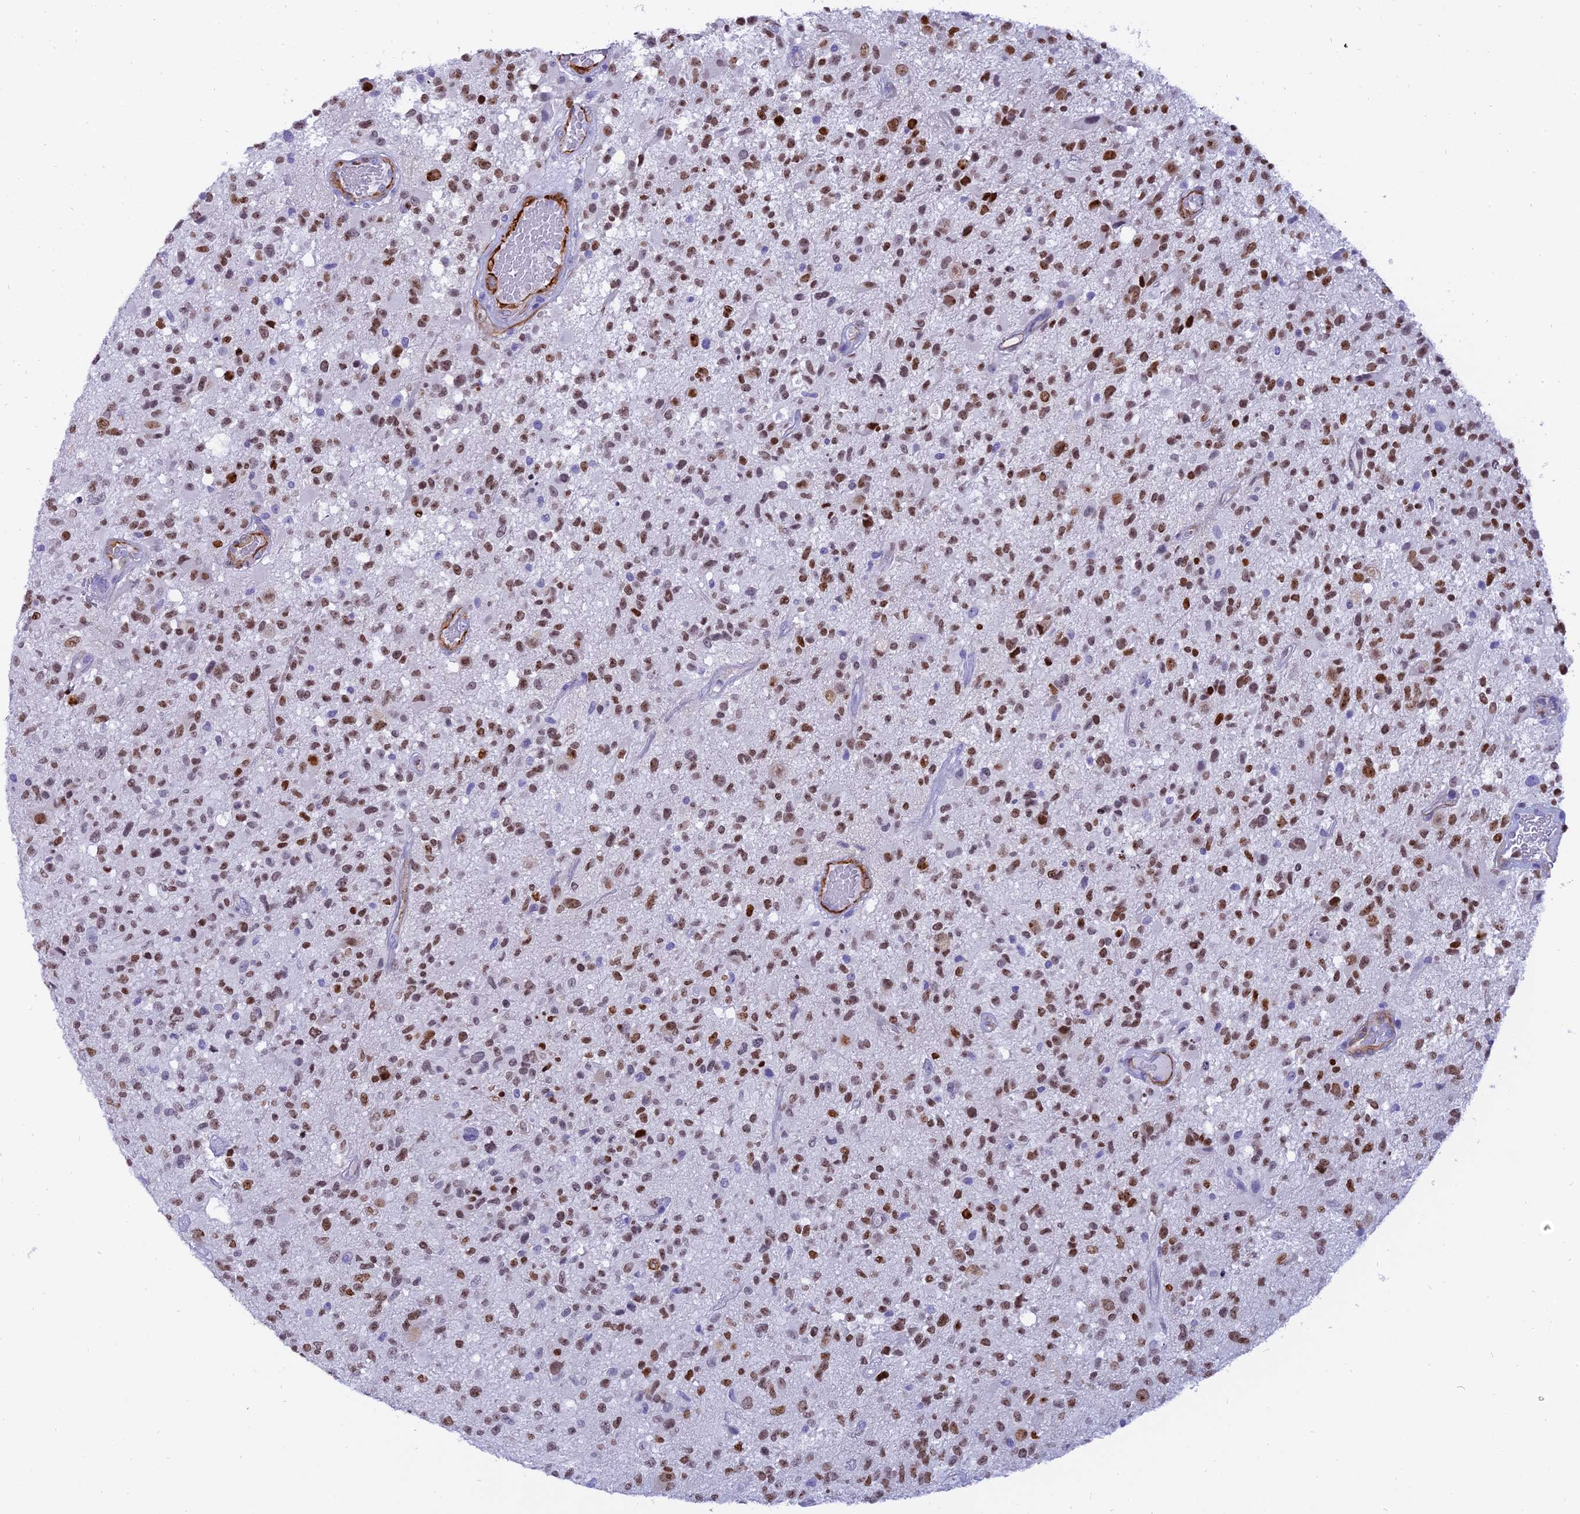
{"staining": {"intensity": "moderate", "quantity": ">75%", "location": "nuclear"}, "tissue": "glioma", "cell_type": "Tumor cells", "image_type": "cancer", "snomed": [{"axis": "morphology", "description": "Glioma, malignant, High grade"}, {"axis": "morphology", "description": "Glioblastoma, NOS"}, {"axis": "topography", "description": "Brain"}], "caption": "Immunohistochemical staining of glioma displays medium levels of moderate nuclear positivity in about >75% of tumor cells.", "gene": "CENPV", "patient": {"sex": "male", "age": 60}}